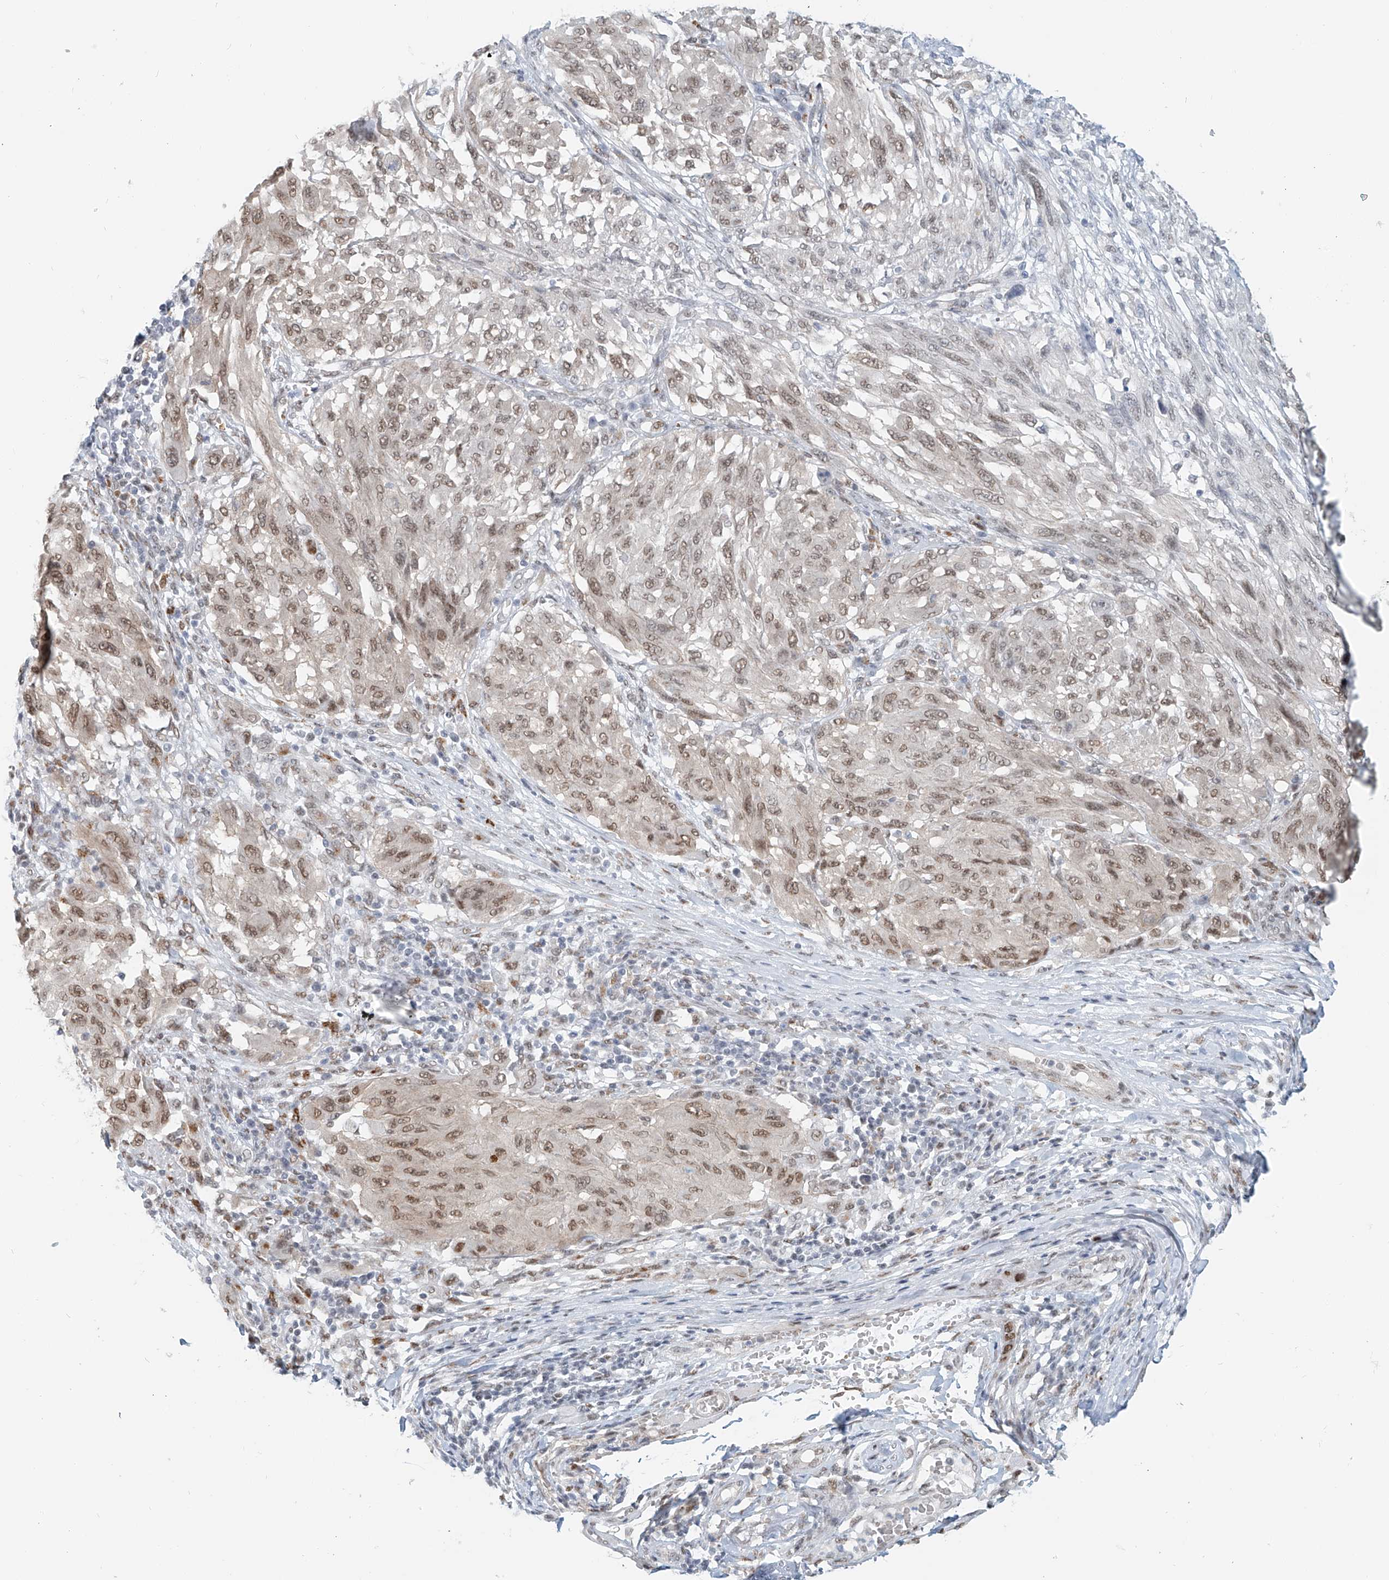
{"staining": {"intensity": "weak", "quantity": ">75%", "location": "nuclear"}, "tissue": "melanoma", "cell_type": "Tumor cells", "image_type": "cancer", "snomed": [{"axis": "morphology", "description": "Malignant melanoma, NOS"}, {"axis": "topography", "description": "Skin"}], "caption": "Human melanoma stained with a protein marker reveals weak staining in tumor cells.", "gene": "SASH1", "patient": {"sex": "female", "age": 91}}